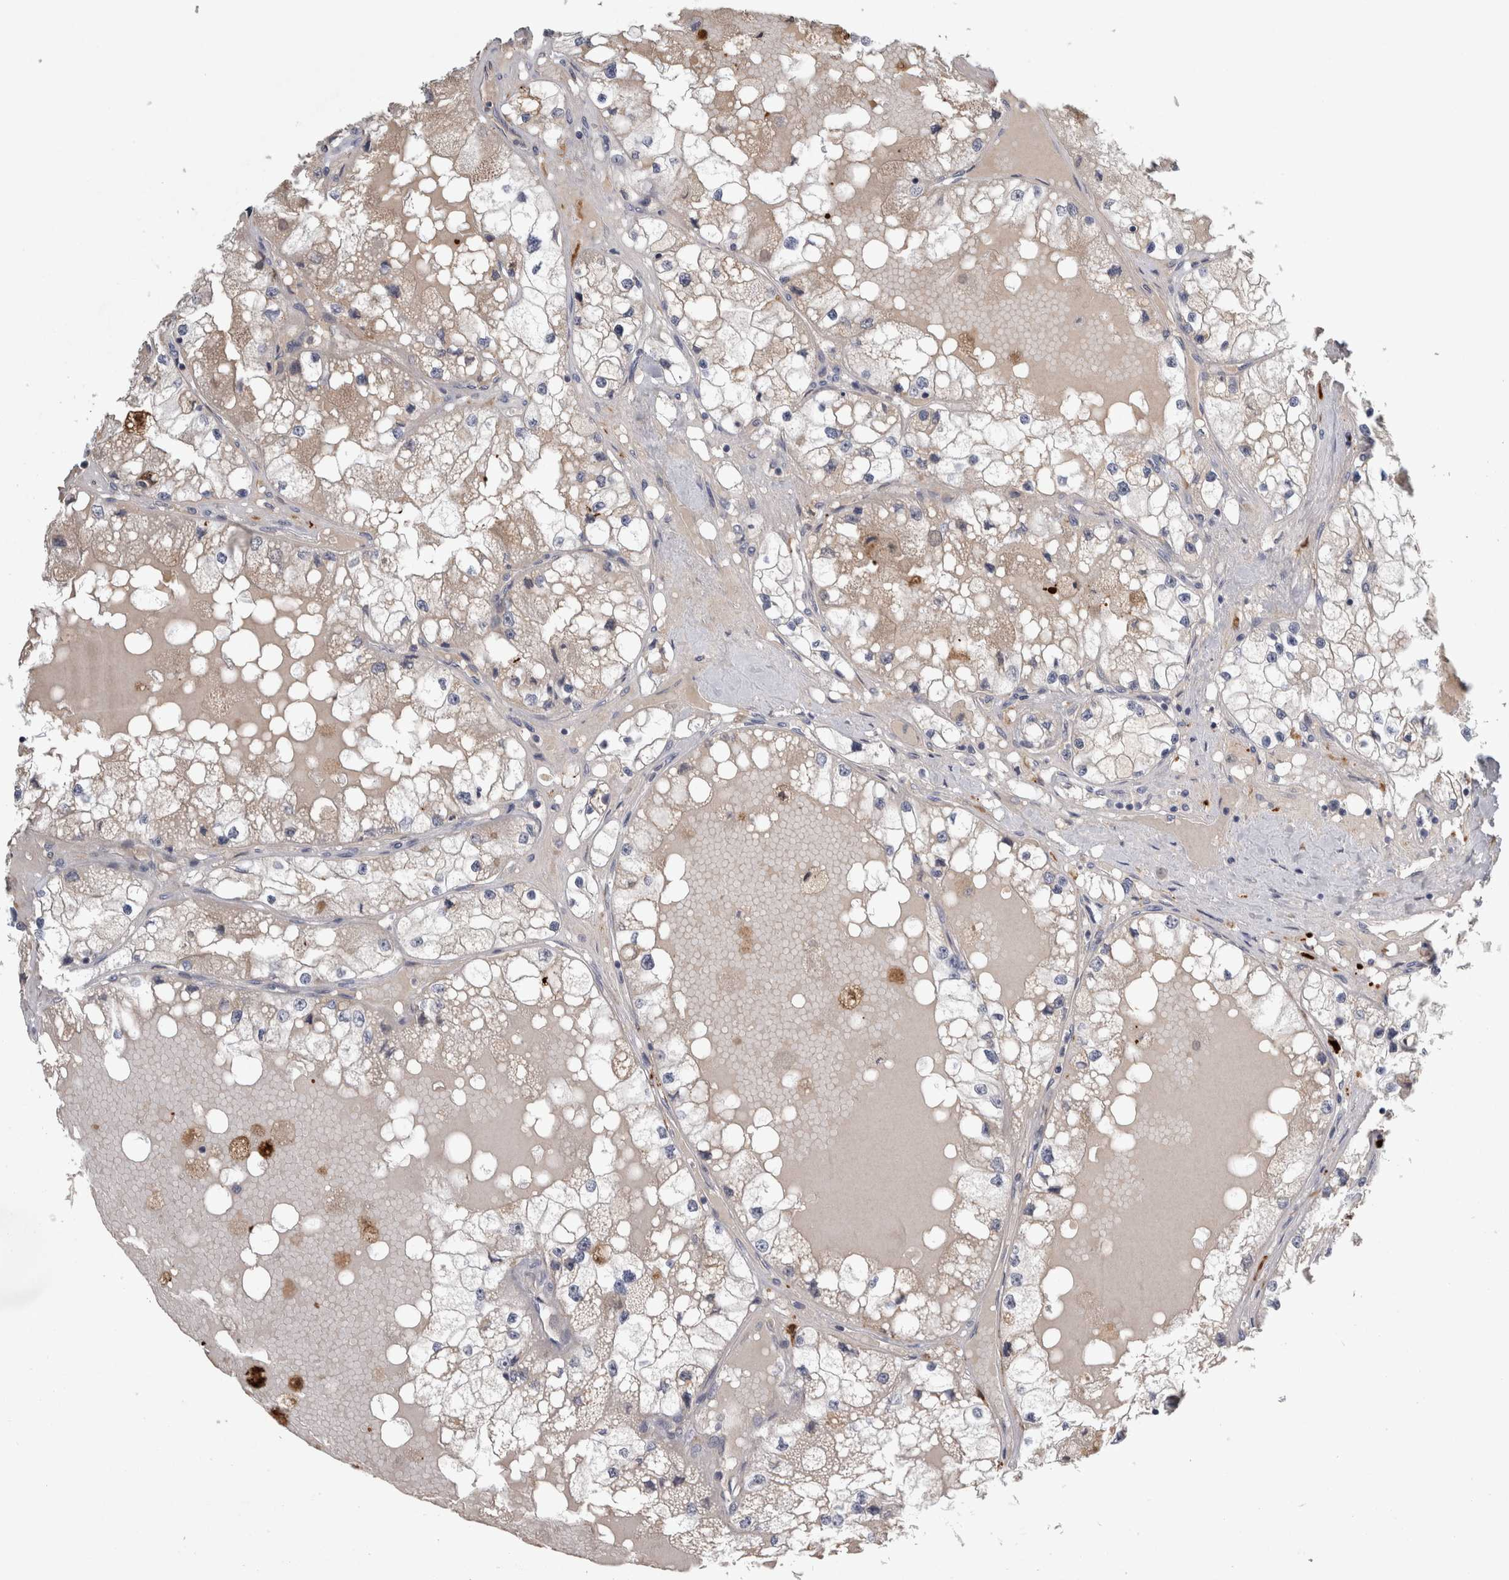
{"staining": {"intensity": "negative", "quantity": "none", "location": "none"}, "tissue": "renal cancer", "cell_type": "Tumor cells", "image_type": "cancer", "snomed": [{"axis": "morphology", "description": "Adenocarcinoma, NOS"}, {"axis": "topography", "description": "Kidney"}], "caption": "Human renal adenocarcinoma stained for a protein using IHC exhibits no positivity in tumor cells.", "gene": "SLC22A11", "patient": {"sex": "male", "age": 68}}